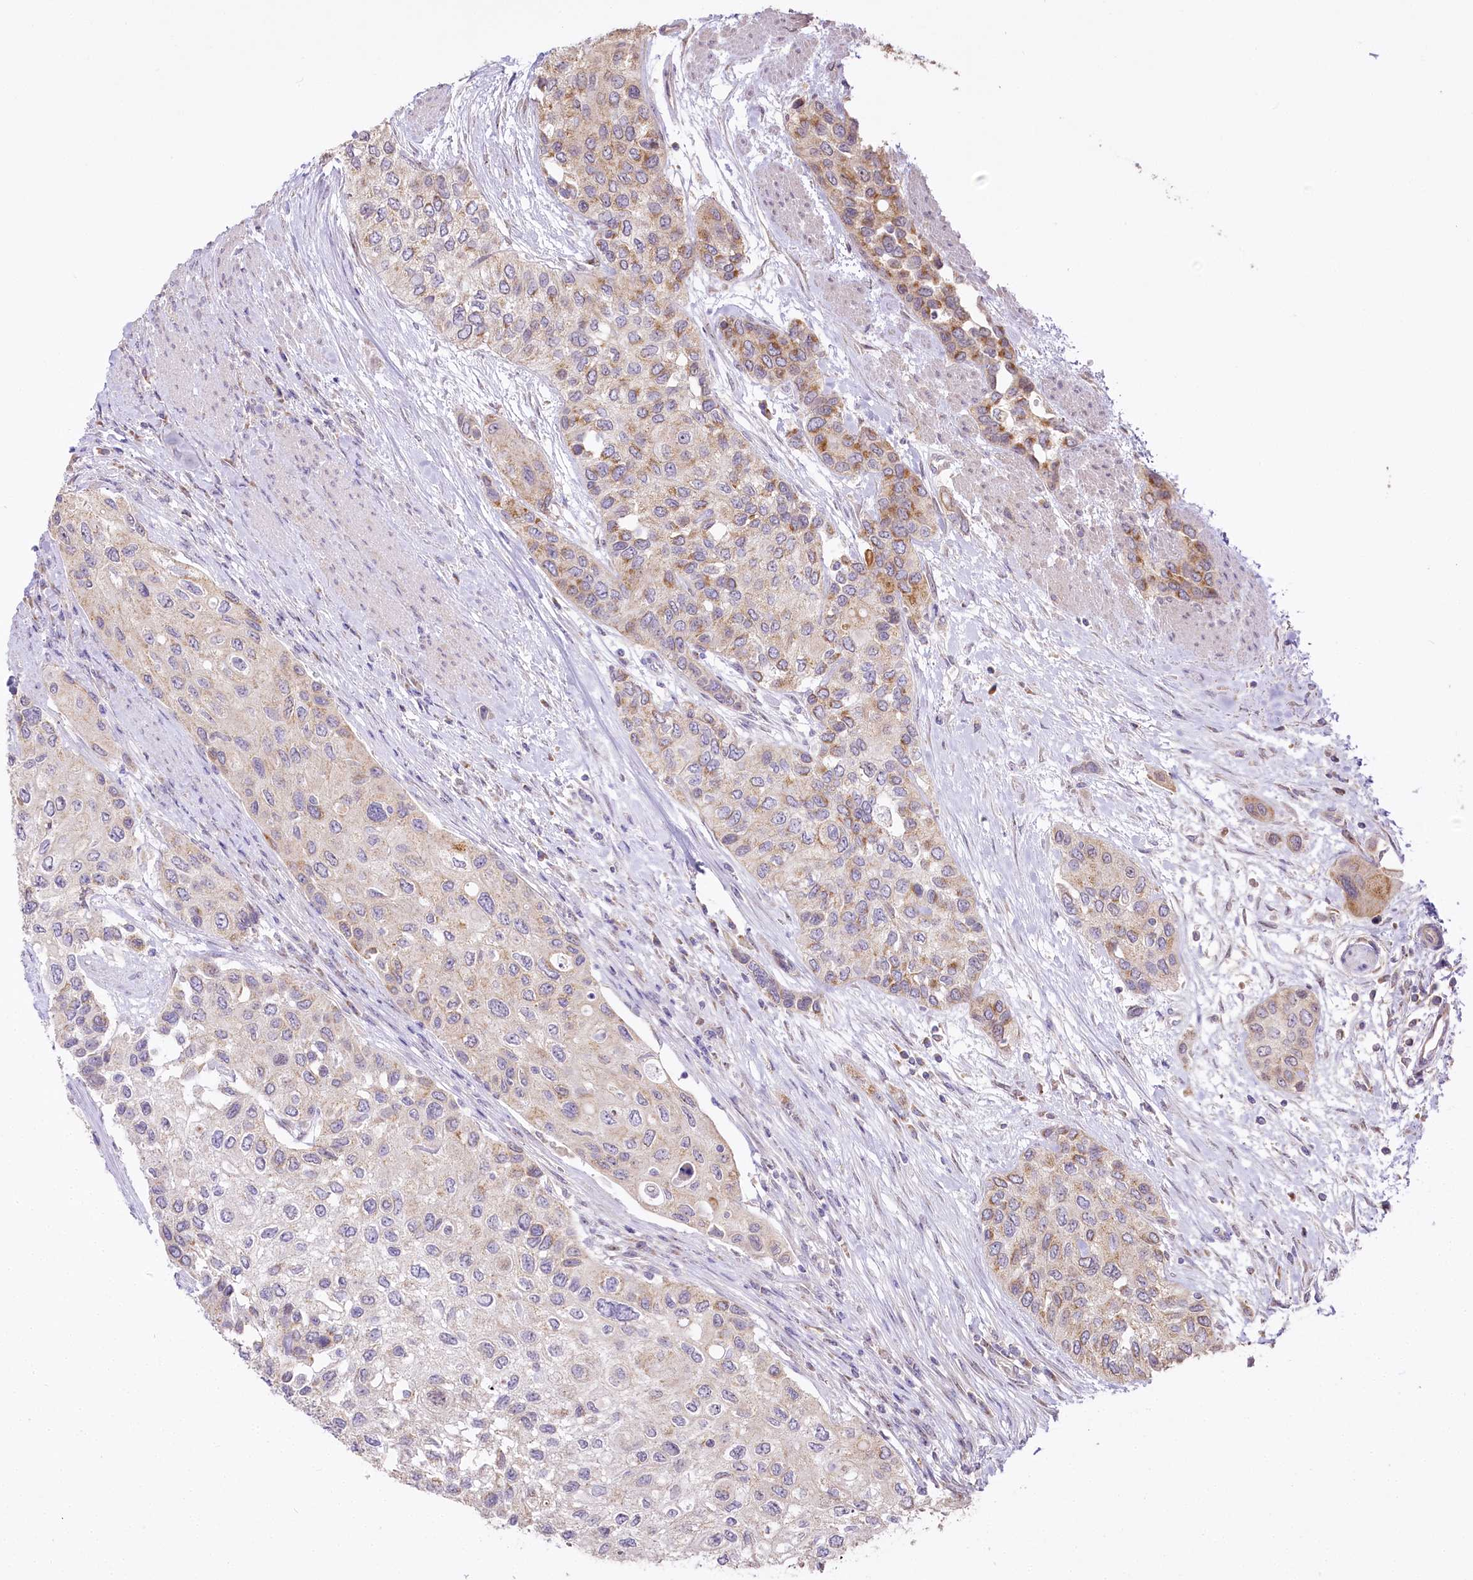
{"staining": {"intensity": "moderate", "quantity": "25%-75%", "location": "cytoplasmic/membranous"}, "tissue": "urothelial cancer", "cell_type": "Tumor cells", "image_type": "cancer", "snomed": [{"axis": "morphology", "description": "Normal tissue, NOS"}, {"axis": "morphology", "description": "Urothelial carcinoma, High grade"}, {"axis": "topography", "description": "Vascular tissue"}, {"axis": "topography", "description": "Urinary bladder"}], "caption": "A brown stain shows moderate cytoplasmic/membranous positivity of a protein in urothelial cancer tumor cells.", "gene": "ZNF226", "patient": {"sex": "female", "age": 56}}